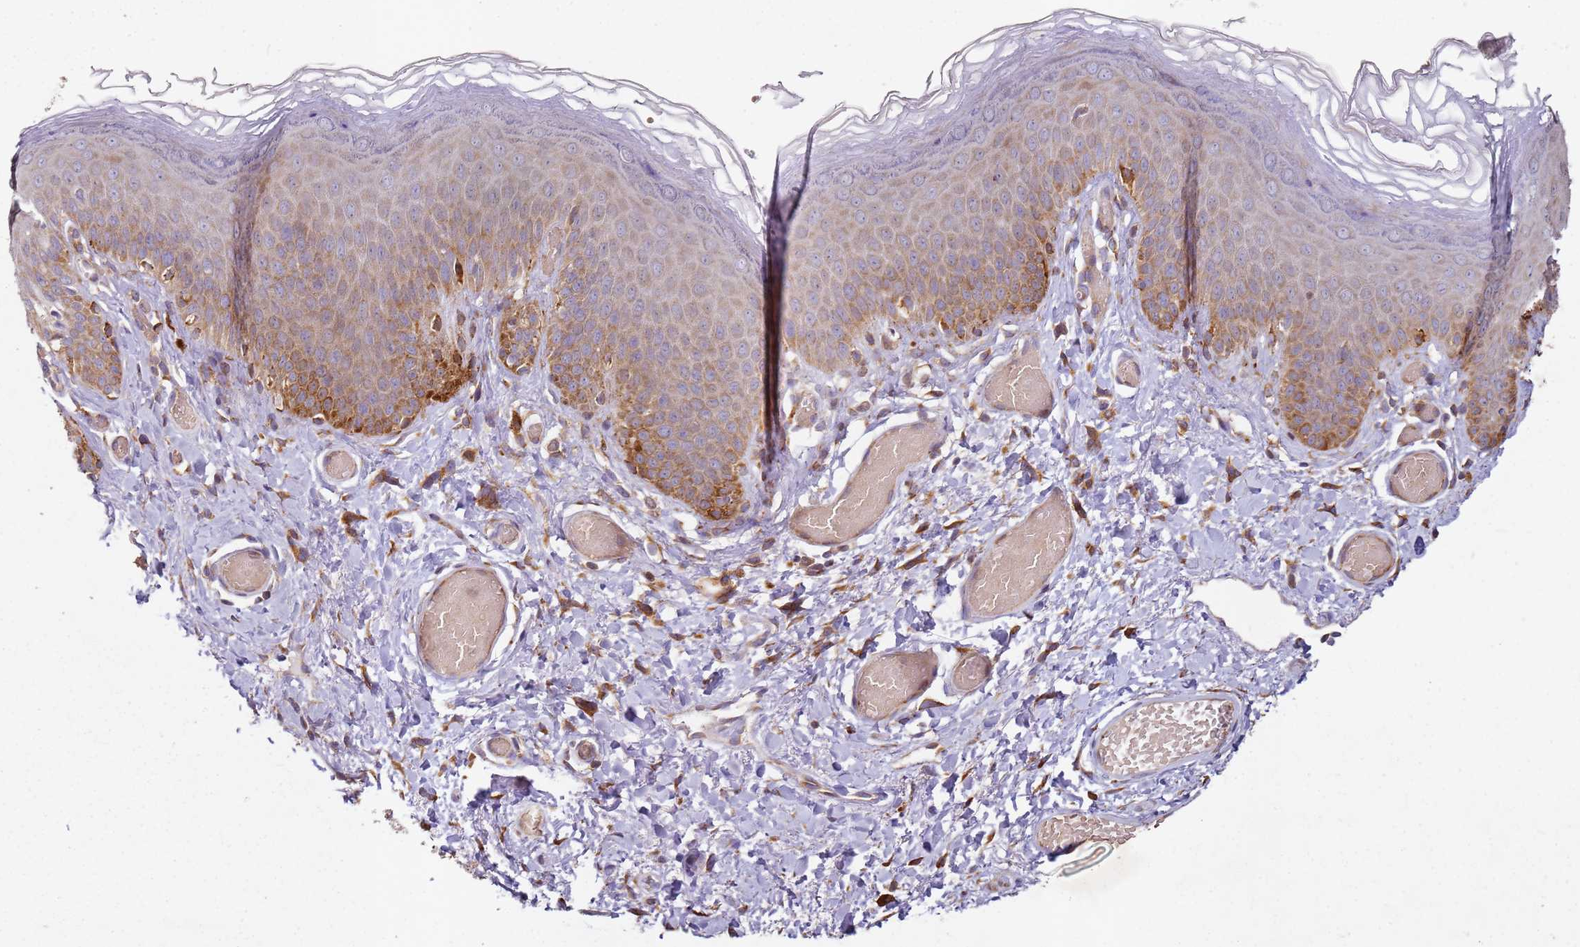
{"staining": {"intensity": "strong", "quantity": "25%-75%", "location": "cytoplasmic/membranous"}, "tissue": "skin", "cell_type": "Epidermal cells", "image_type": "normal", "snomed": [{"axis": "morphology", "description": "Normal tissue, NOS"}, {"axis": "topography", "description": "Anal"}], "caption": "Normal skin demonstrates strong cytoplasmic/membranous expression in approximately 25%-75% of epidermal cells, visualized by immunohistochemistry.", "gene": "ARFRP1", "patient": {"sex": "female", "age": 40}}